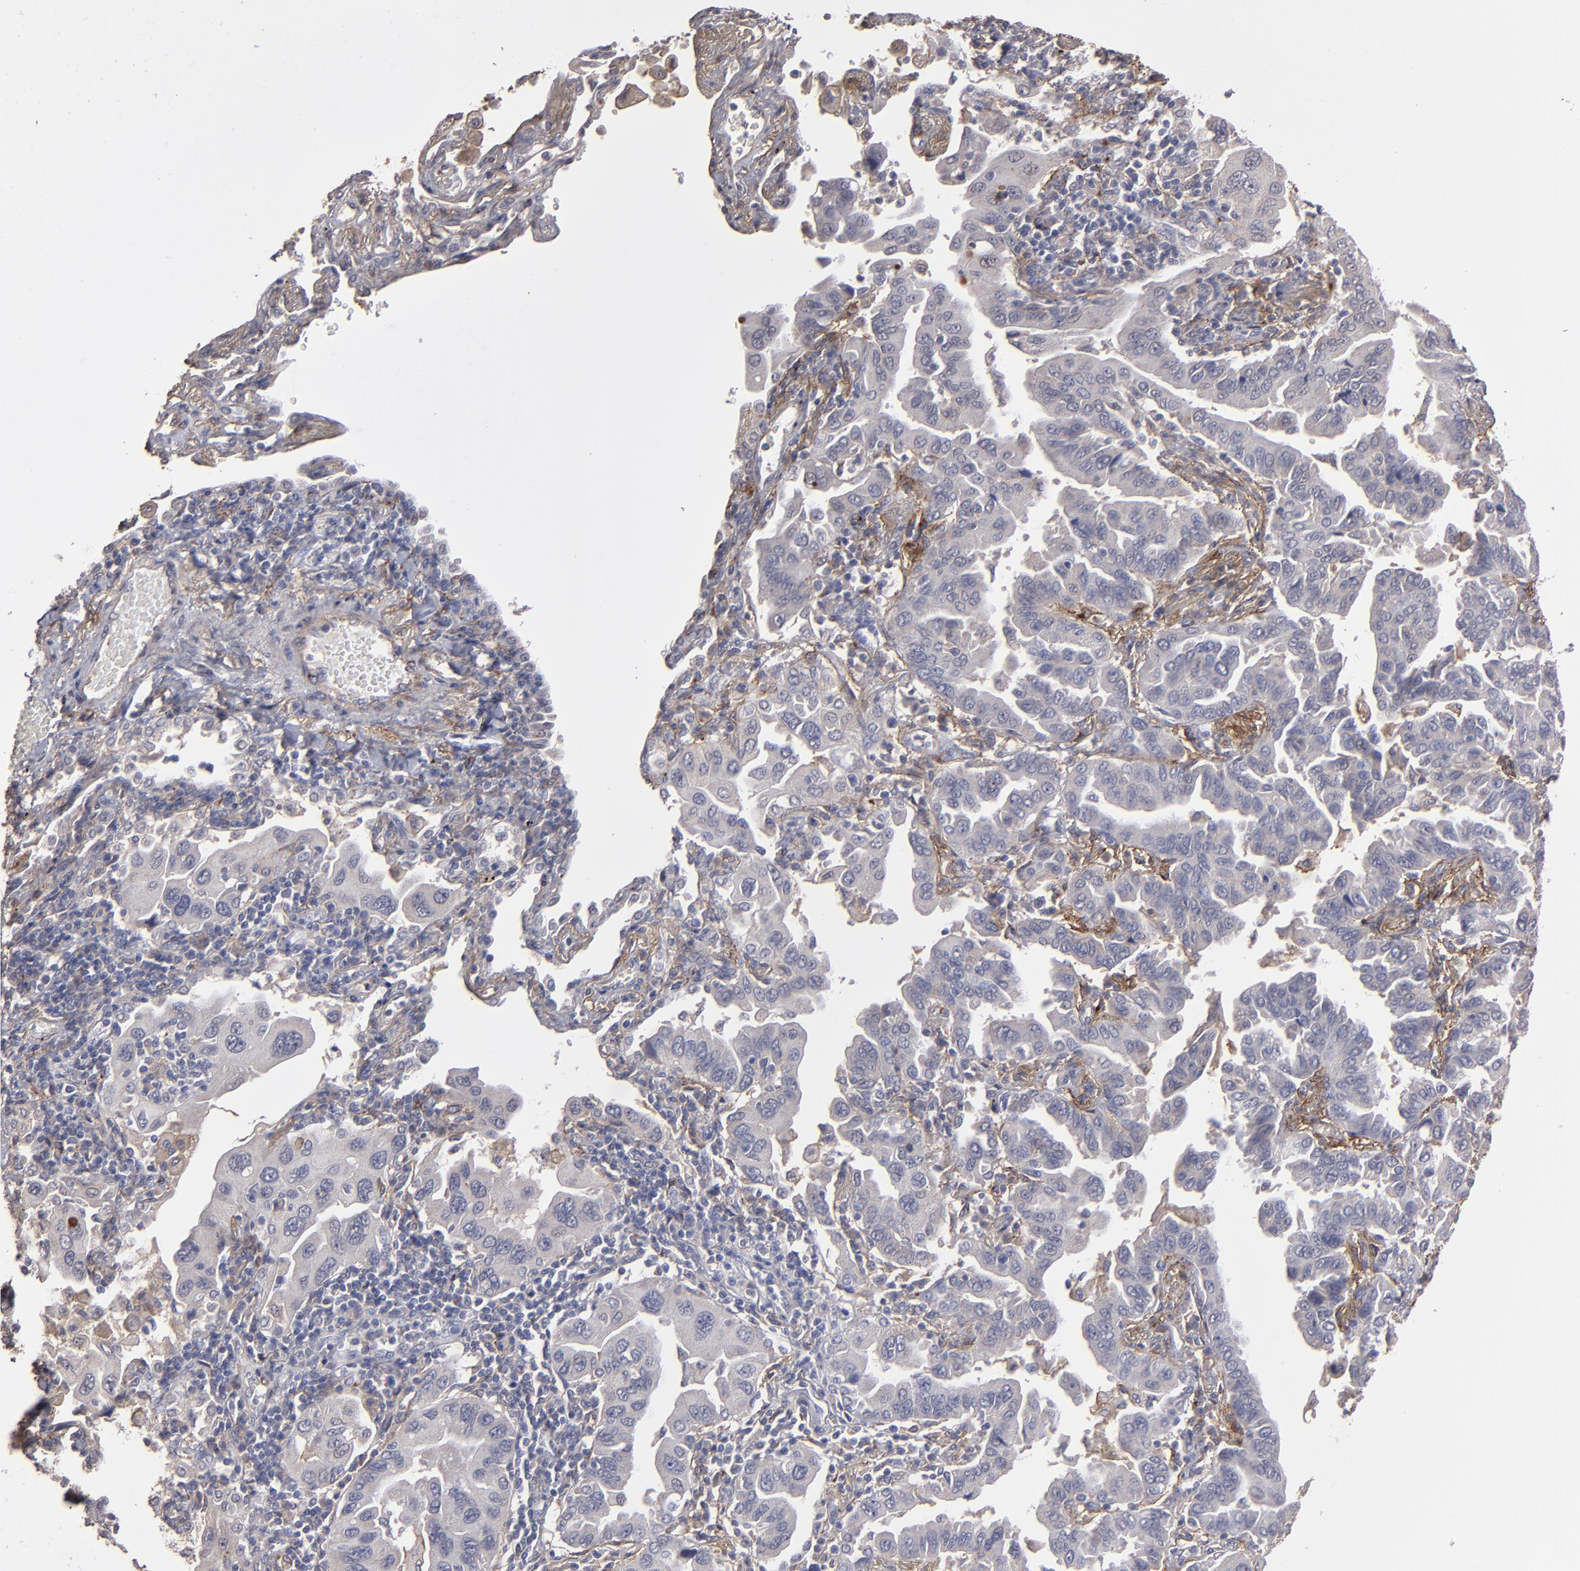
{"staining": {"intensity": "weak", "quantity": "25%-75%", "location": "cytoplasmic/membranous"}, "tissue": "lung cancer", "cell_type": "Tumor cells", "image_type": "cancer", "snomed": [{"axis": "morphology", "description": "Adenocarcinoma, NOS"}, {"axis": "topography", "description": "Lung"}], "caption": "This is a photomicrograph of immunohistochemistry staining of lung adenocarcinoma, which shows weak staining in the cytoplasmic/membranous of tumor cells.", "gene": "ITGB5", "patient": {"sex": "female", "age": 65}}